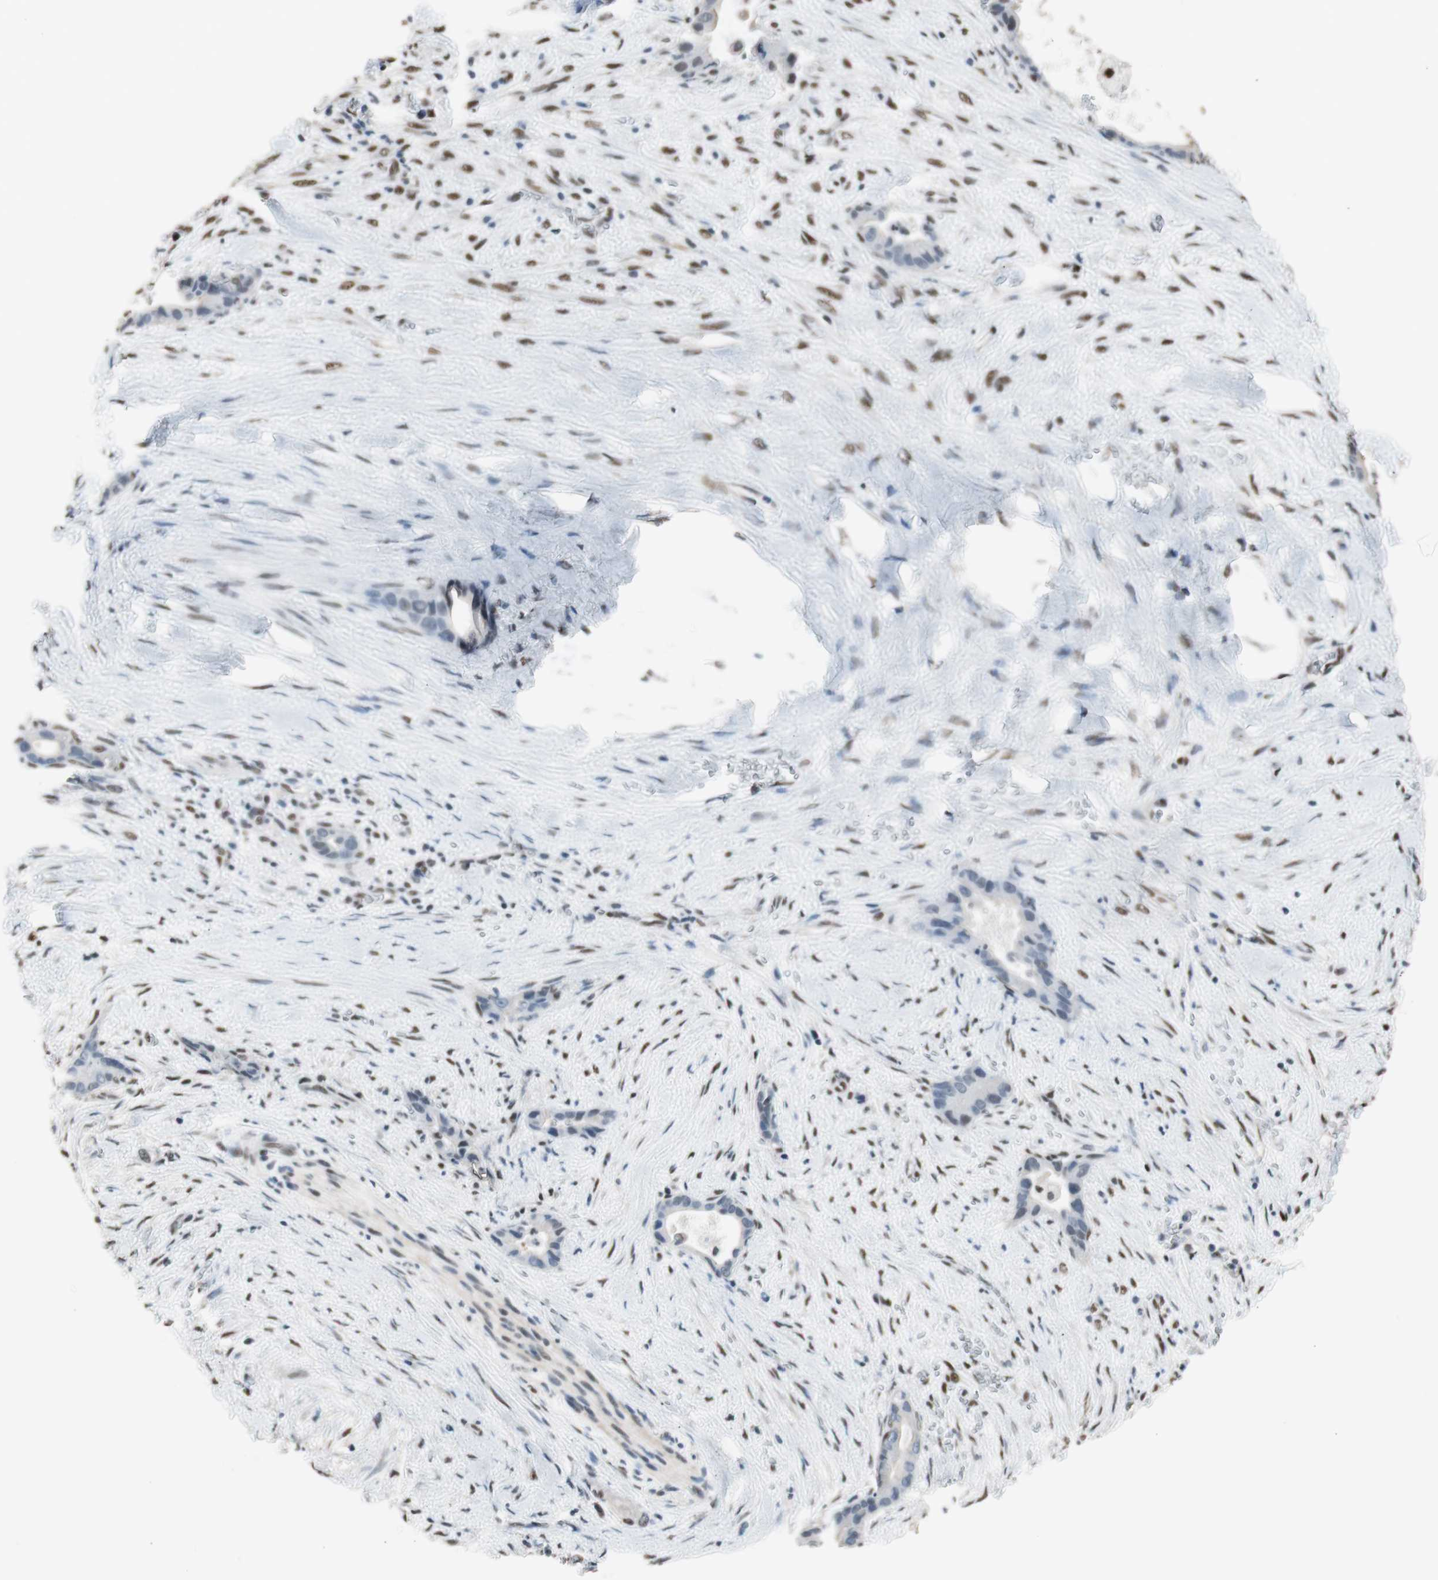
{"staining": {"intensity": "negative", "quantity": "none", "location": "none"}, "tissue": "liver cancer", "cell_type": "Tumor cells", "image_type": "cancer", "snomed": [{"axis": "morphology", "description": "Cholangiocarcinoma"}, {"axis": "topography", "description": "Liver"}], "caption": "Human cholangiocarcinoma (liver) stained for a protein using immunohistochemistry (IHC) exhibits no positivity in tumor cells.", "gene": "PML", "patient": {"sex": "female", "age": 55}}